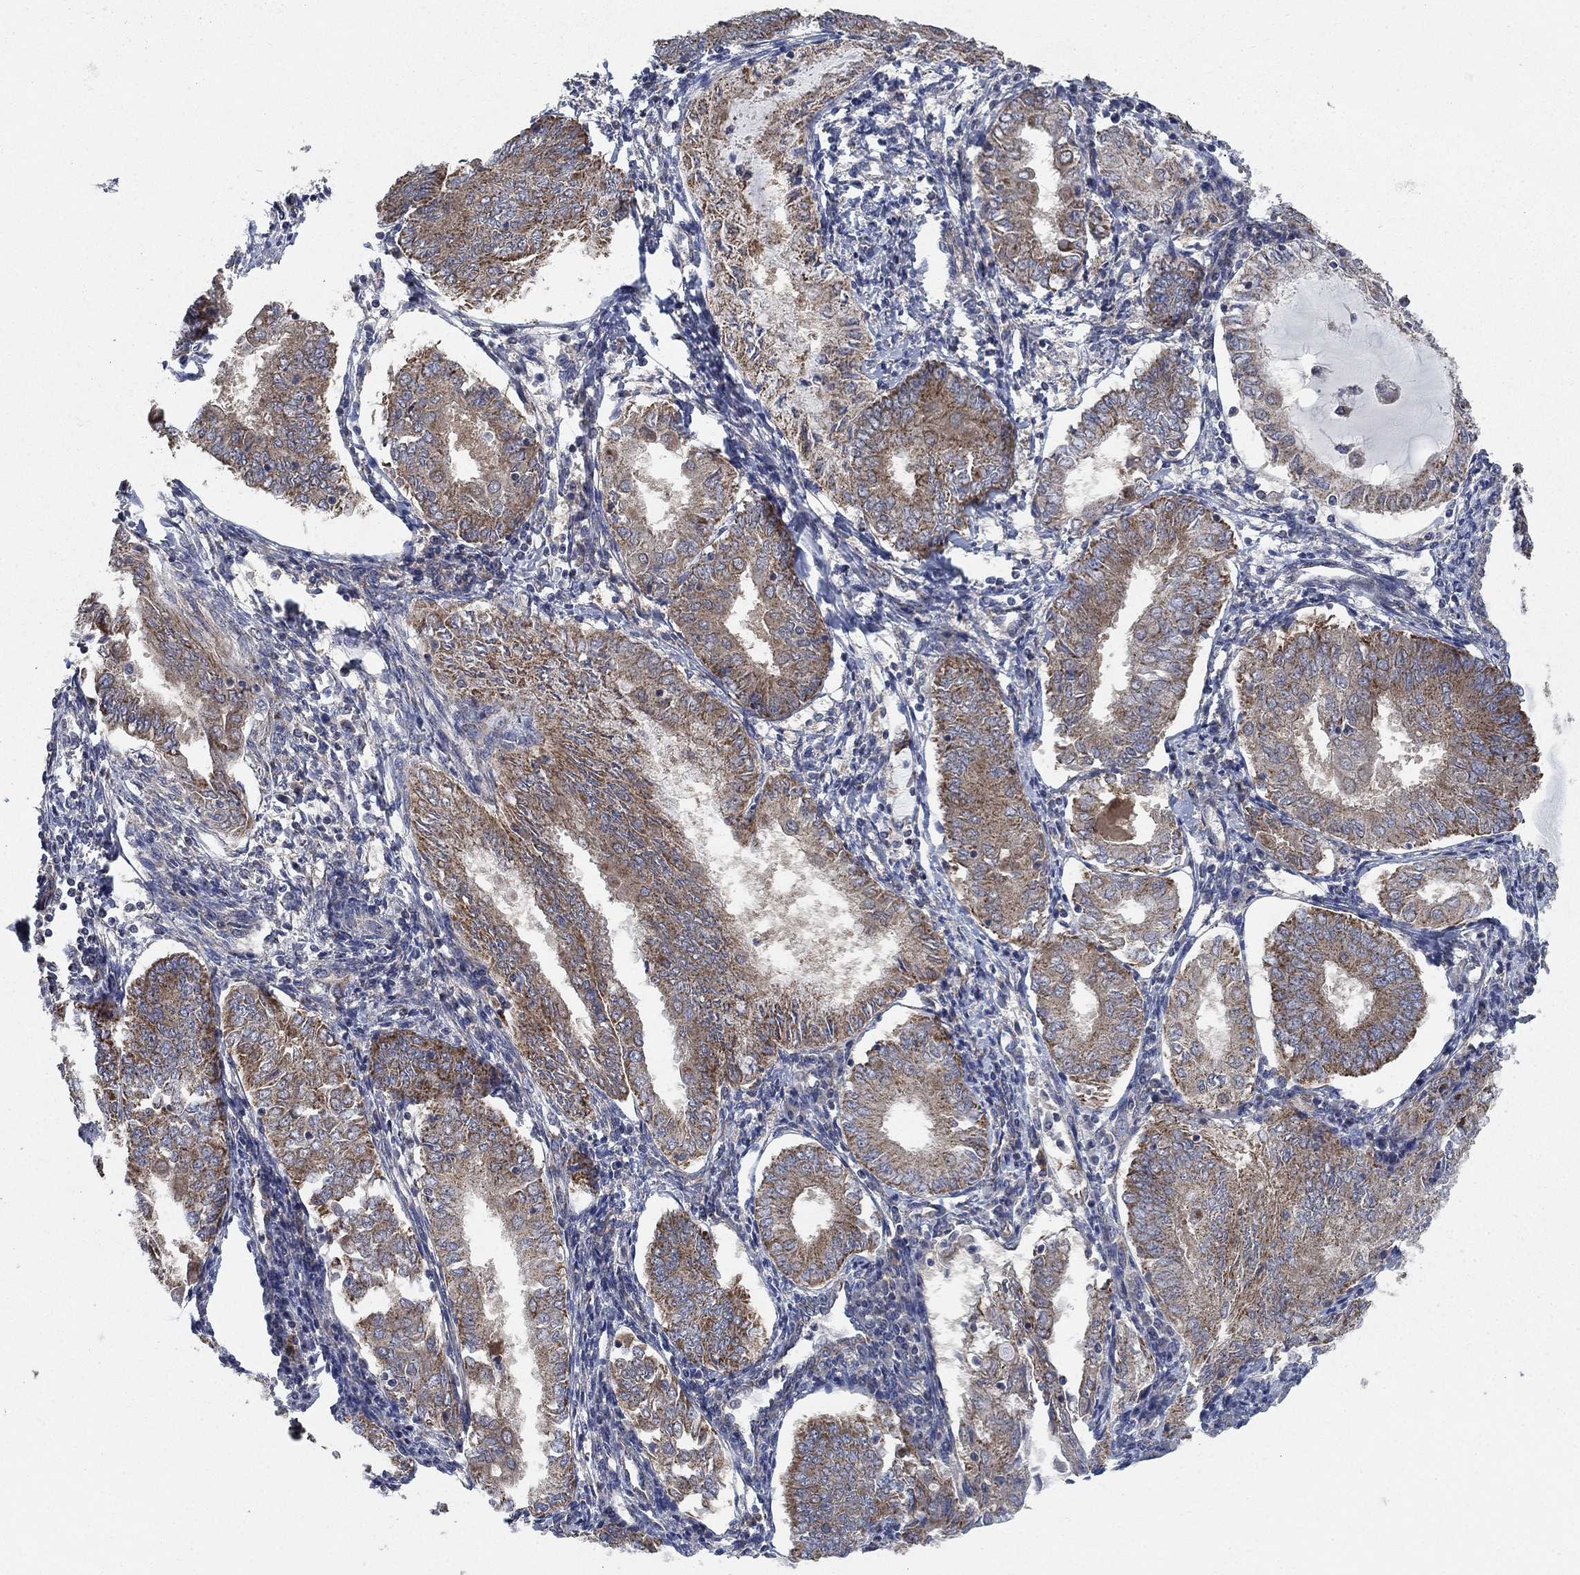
{"staining": {"intensity": "moderate", "quantity": ">75%", "location": "cytoplasmic/membranous"}, "tissue": "endometrial cancer", "cell_type": "Tumor cells", "image_type": "cancer", "snomed": [{"axis": "morphology", "description": "Adenocarcinoma, NOS"}, {"axis": "topography", "description": "Endometrium"}], "caption": "Immunohistochemistry histopathology image of neoplastic tissue: endometrial cancer stained using immunohistochemistry demonstrates medium levels of moderate protein expression localized specifically in the cytoplasmic/membranous of tumor cells, appearing as a cytoplasmic/membranous brown color.", "gene": "NME7", "patient": {"sex": "female", "age": 68}}